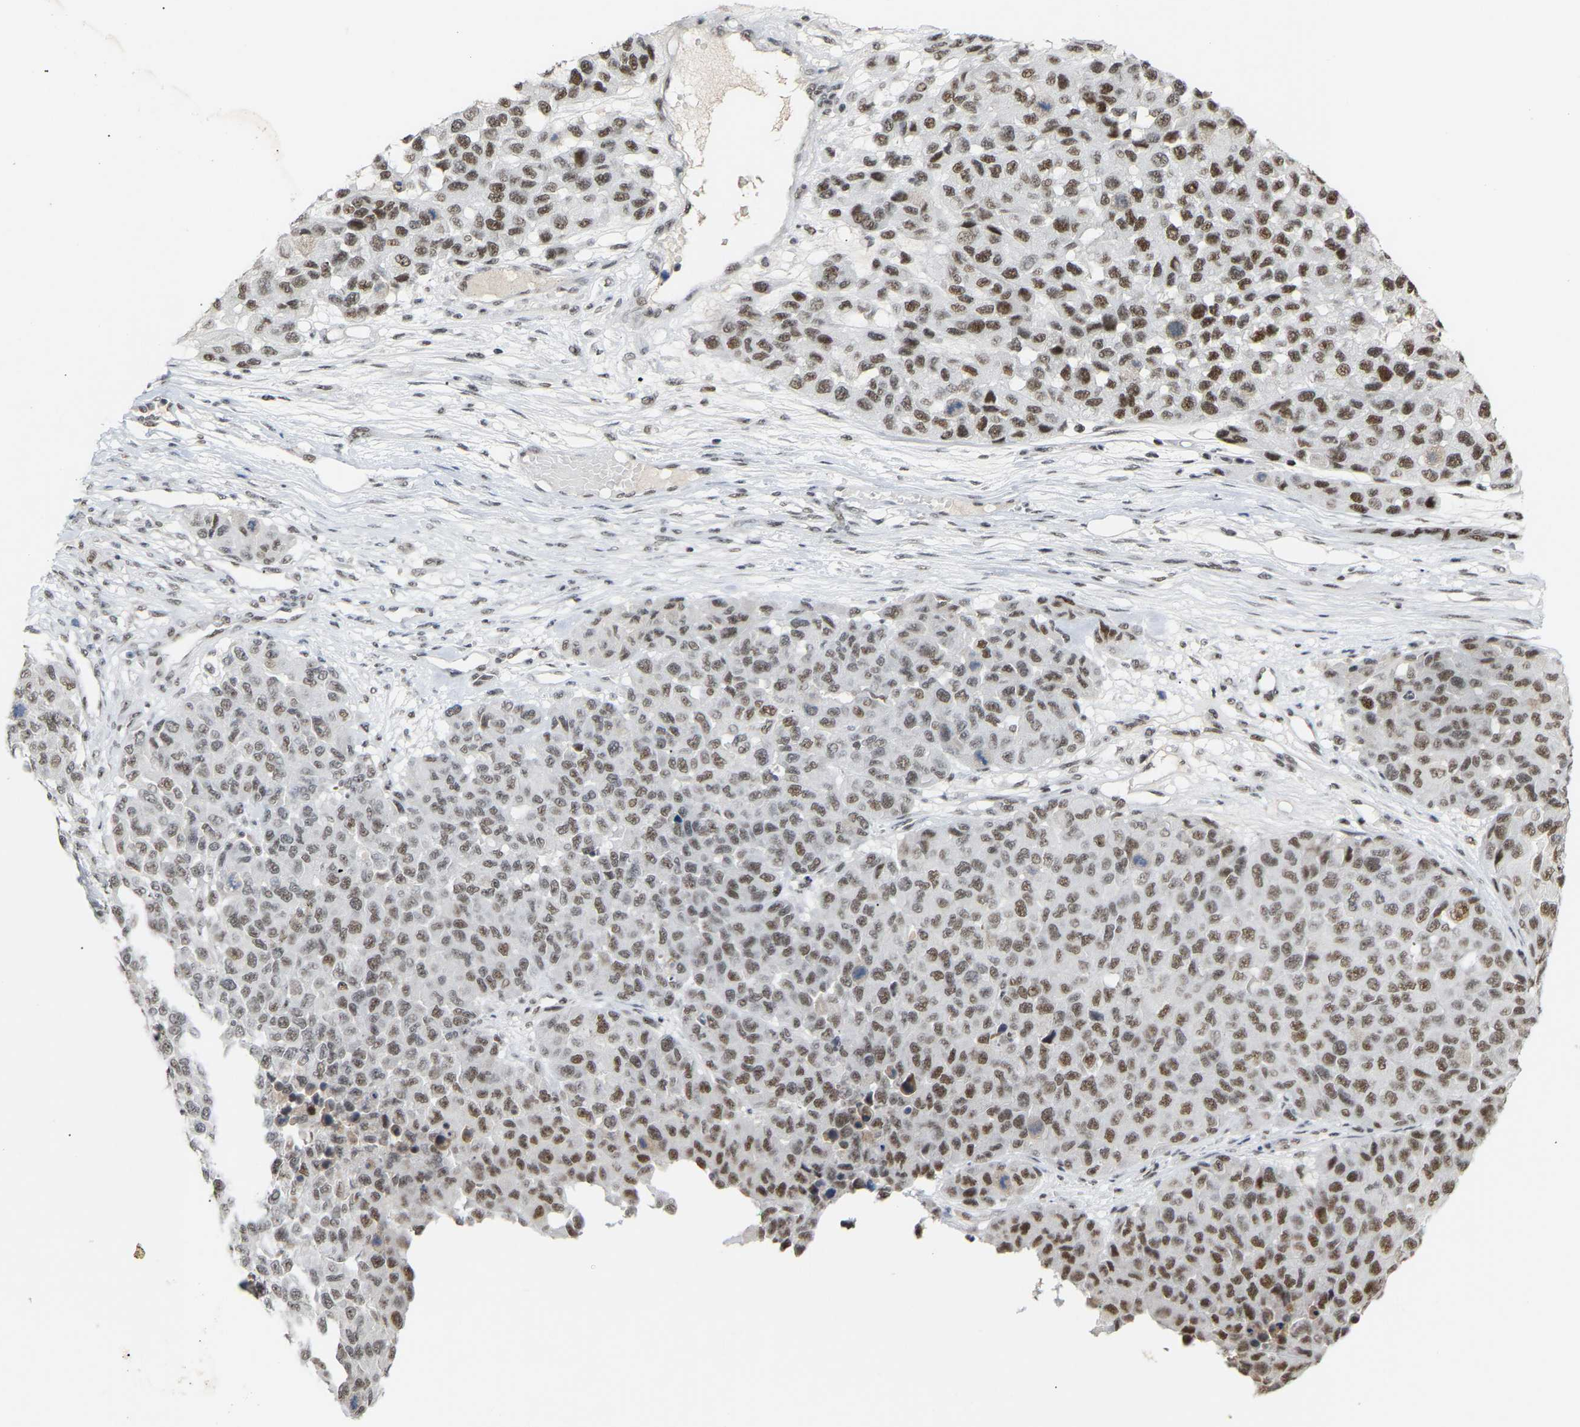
{"staining": {"intensity": "moderate", "quantity": ">75%", "location": "nuclear"}, "tissue": "melanoma", "cell_type": "Tumor cells", "image_type": "cancer", "snomed": [{"axis": "morphology", "description": "Malignant melanoma, NOS"}, {"axis": "topography", "description": "Skin"}], "caption": "Melanoma was stained to show a protein in brown. There is medium levels of moderate nuclear positivity in about >75% of tumor cells.", "gene": "NELFB", "patient": {"sex": "male", "age": 62}}